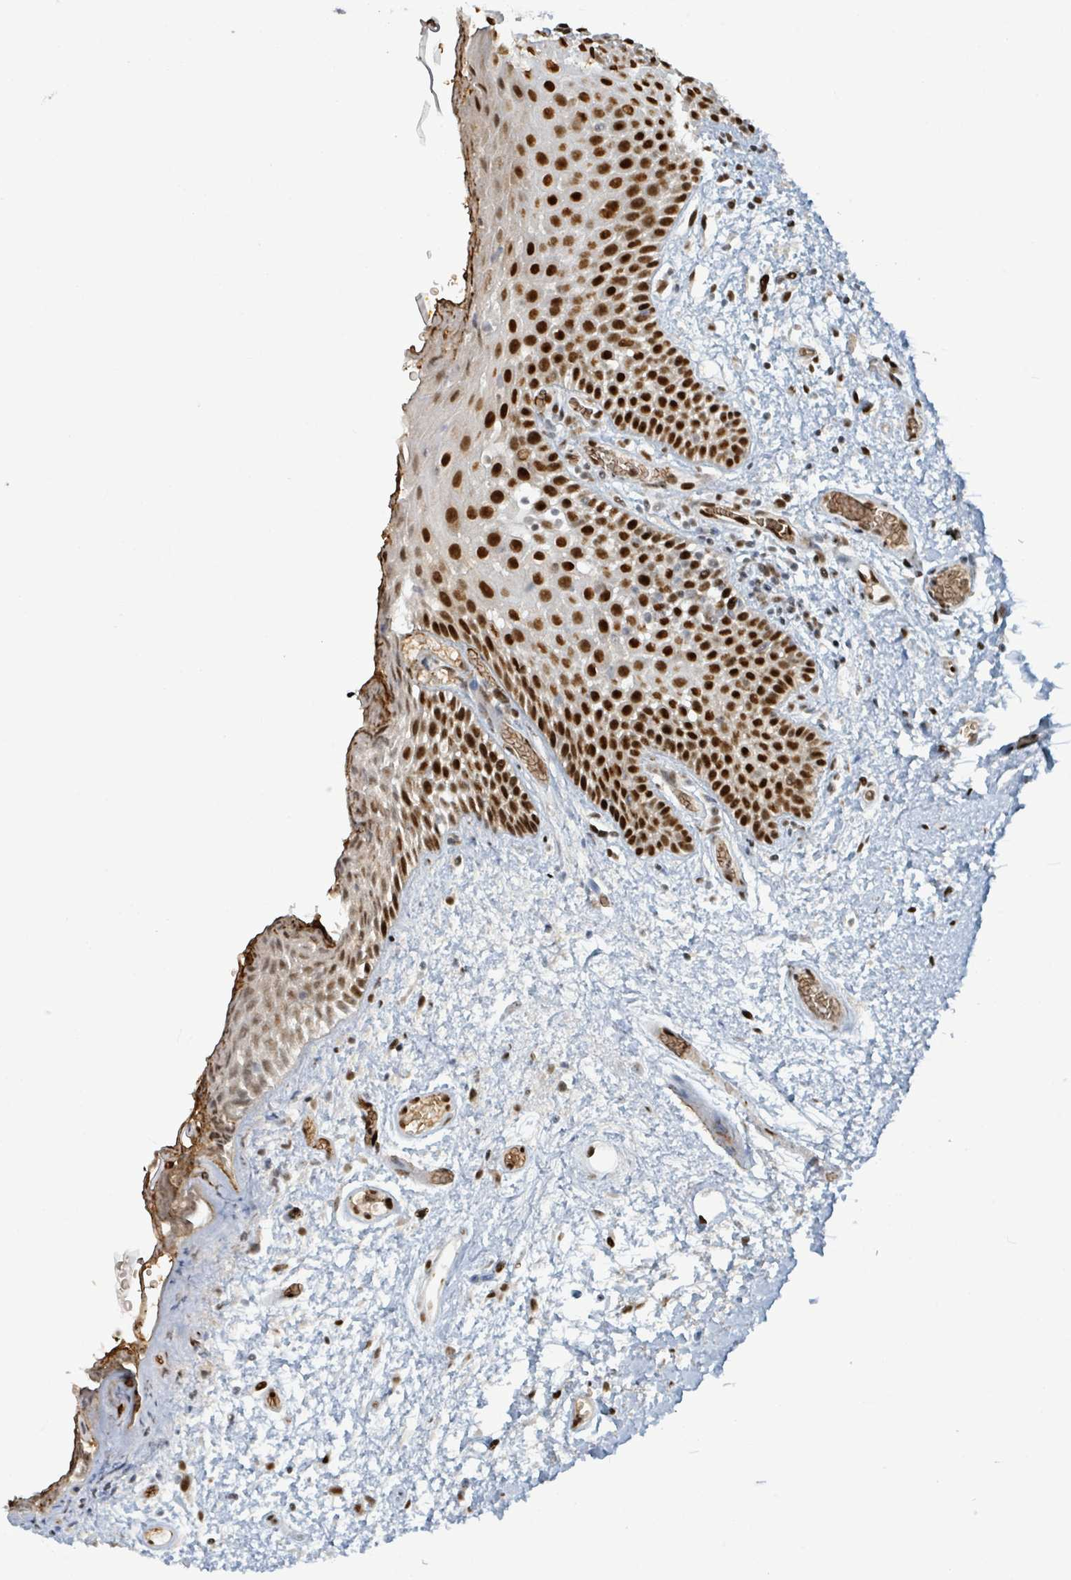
{"staining": {"intensity": "strong", "quantity": ">75%", "location": "nuclear"}, "tissue": "oral mucosa", "cell_type": "Squamous epithelial cells", "image_type": "normal", "snomed": [{"axis": "morphology", "description": "Normal tissue, NOS"}, {"axis": "morphology", "description": "Squamous cell carcinoma, NOS"}, {"axis": "topography", "description": "Oral tissue"}, {"axis": "topography", "description": "Tounge, NOS"}, {"axis": "topography", "description": "Head-Neck"}], "caption": "A brown stain shows strong nuclear expression of a protein in squamous epithelial cells of normal oral mucosa. (brown staining indicates protein expression, while blue staining denotes nuclei).", "gene": "KLF3", "patient": {"sex": "male", "age": 76}}